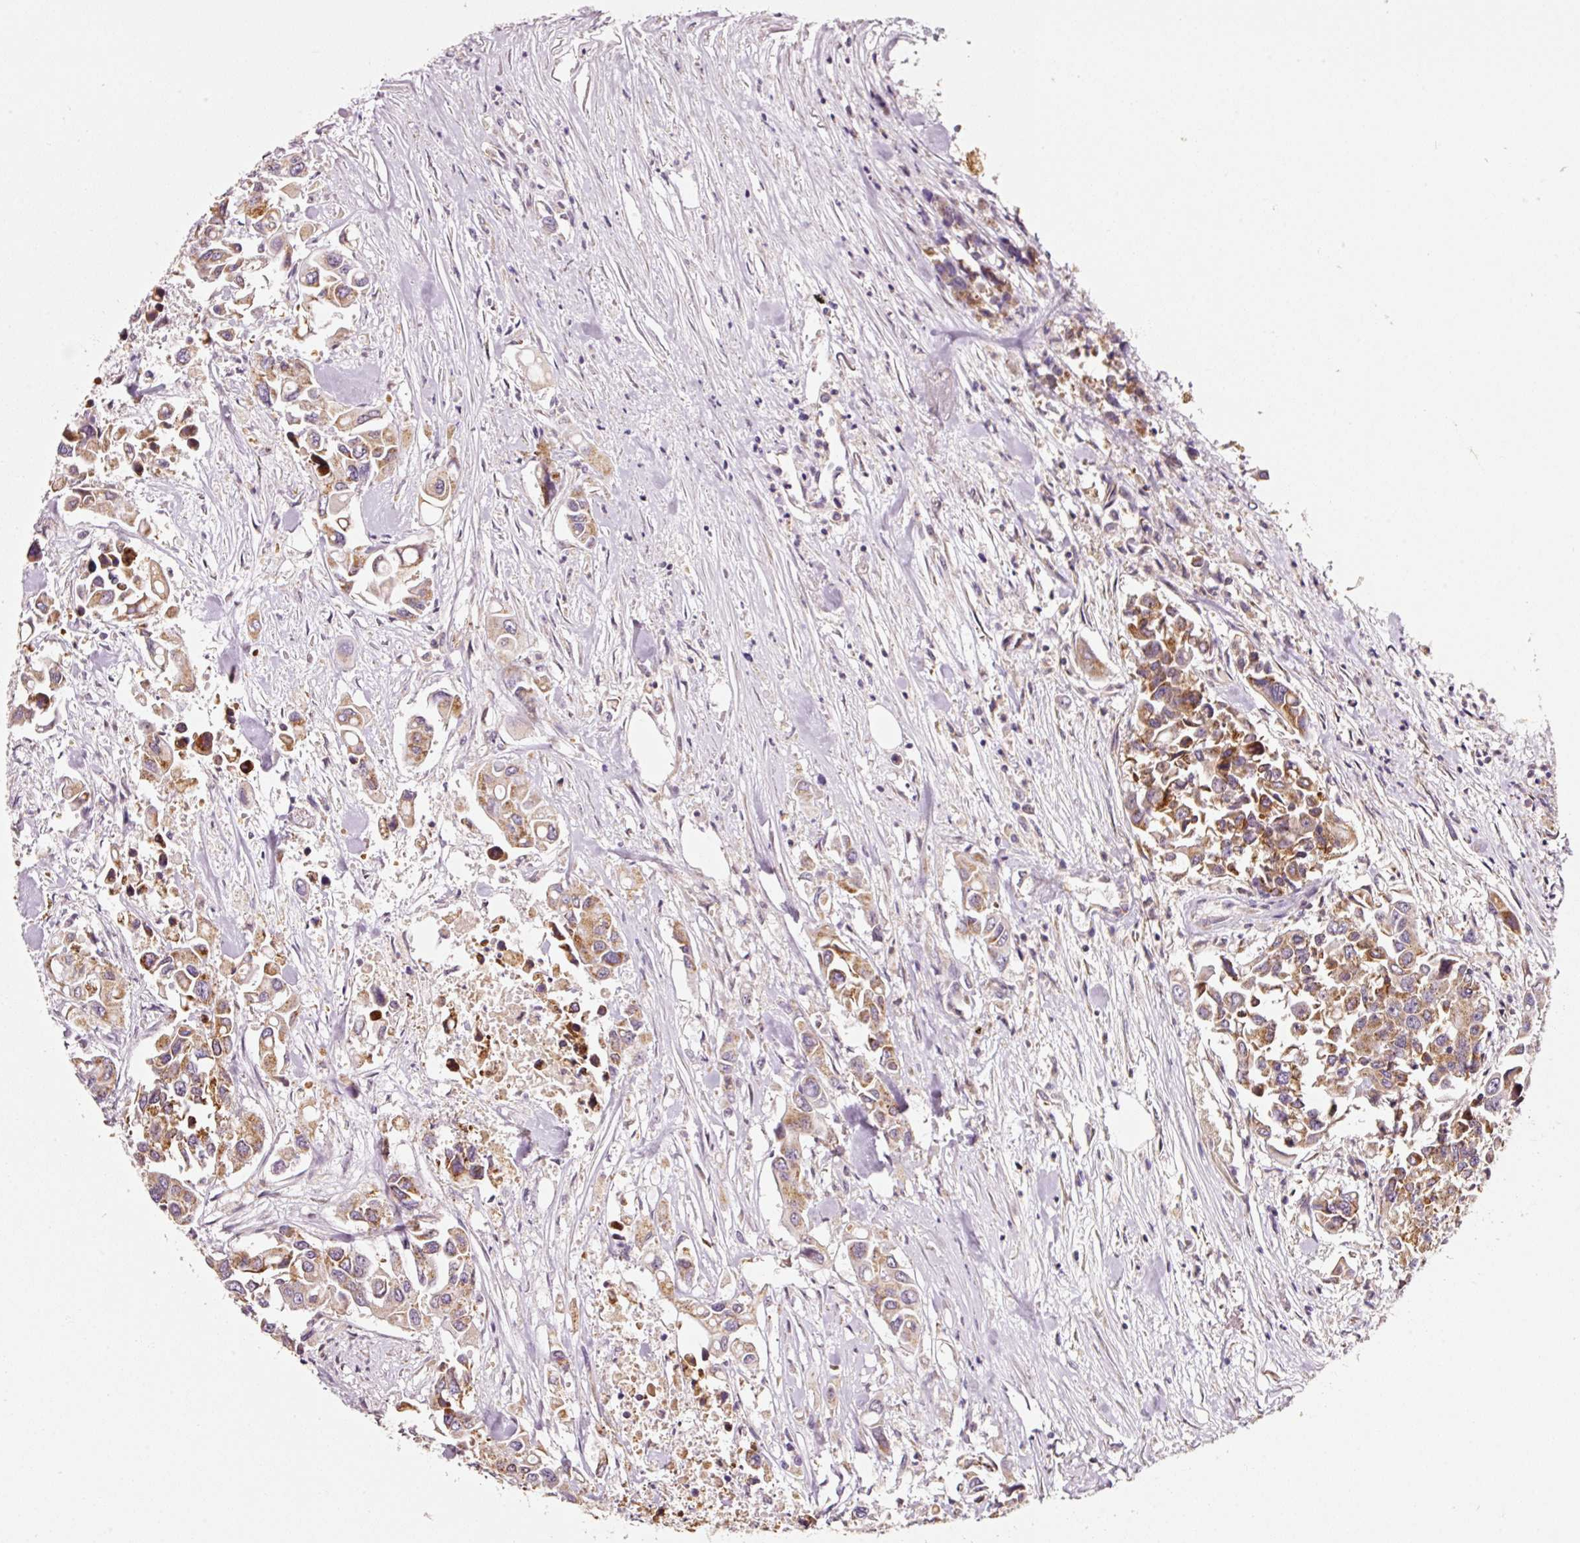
{"staining": {"intensity": "moderate", "quantity": ">75%", "location": "cytoplasmic/membranous"}, "tissue": "colorectal cancer", "cell_type": "Tumor cells", "image_type": "cancer", "snomed": [{"axis": "morphology", "description": "Adenocarcinoma, NOS"}, {"axis": "topography", "description": "Colon"}], "caption": "The micrograph reveals immunohistochemical staining of colorectal adenocarcinoma. There is moderate cytoplasmic/membranous expression is appreciated in about >75% of tumor cells. Nuclei are stained in blue.", "gene": "ZNF460", "patient": {"sex": "male", "age": 77}}